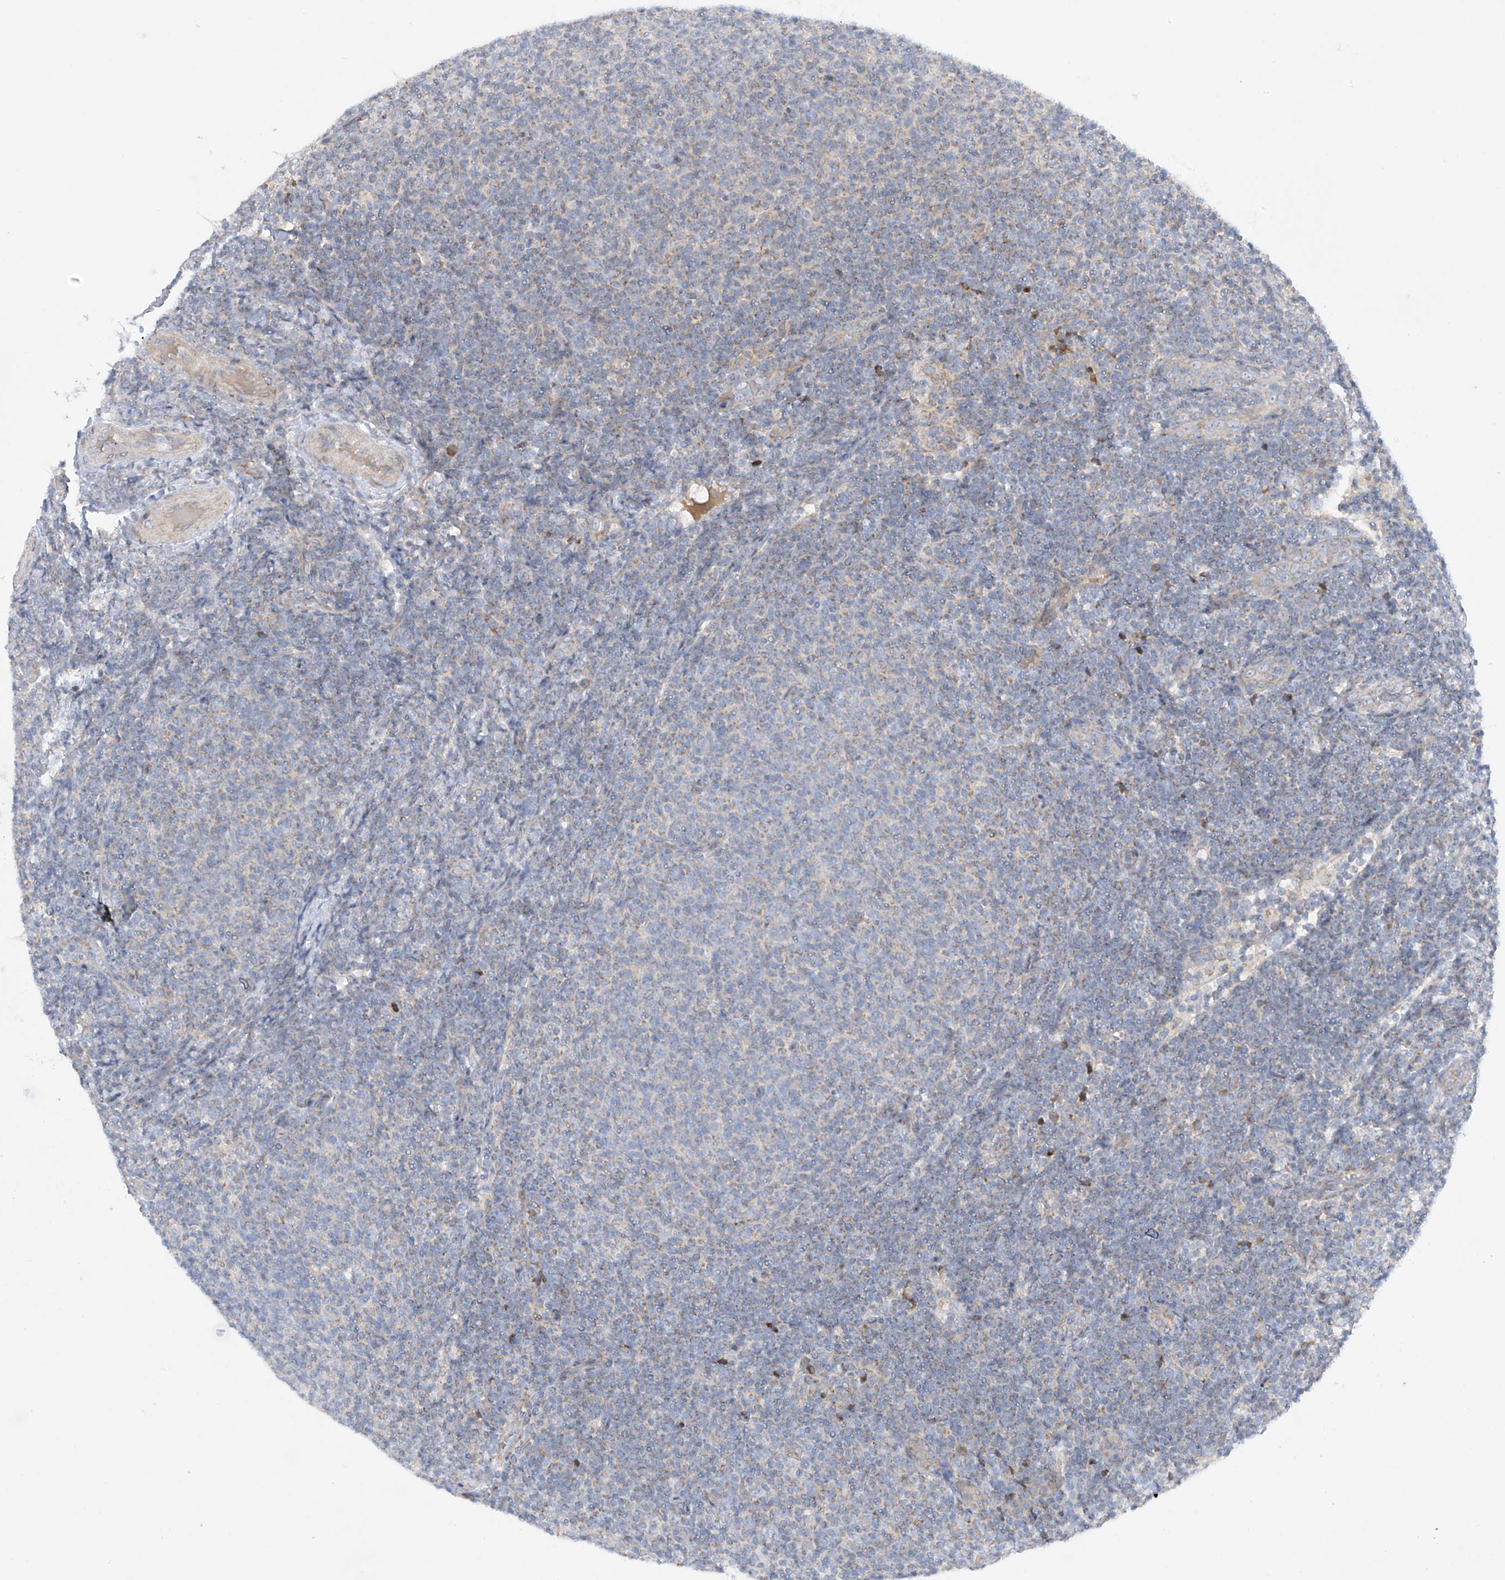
{"staining": {"intensity": "negative", "quantity": "none", "location": "none"}, "tissue": "lymphoma", "cell_type": "Tumor cells", "image_type": "cancer", "snomed": [{"axis": "morphology", "description": "Malignant lymphoma, non-Hodgkin's type, Low grade"}, {"axis": "topography", "description": "Lymph node"}], "caption": "Immunohistochemistry (IHC) photomicrograph of lymphoma stained for a protein (brown), which reveals no staining in tumor cells.", "gene": "METTL18", "patient": {"sex": "male", "age": 66}}